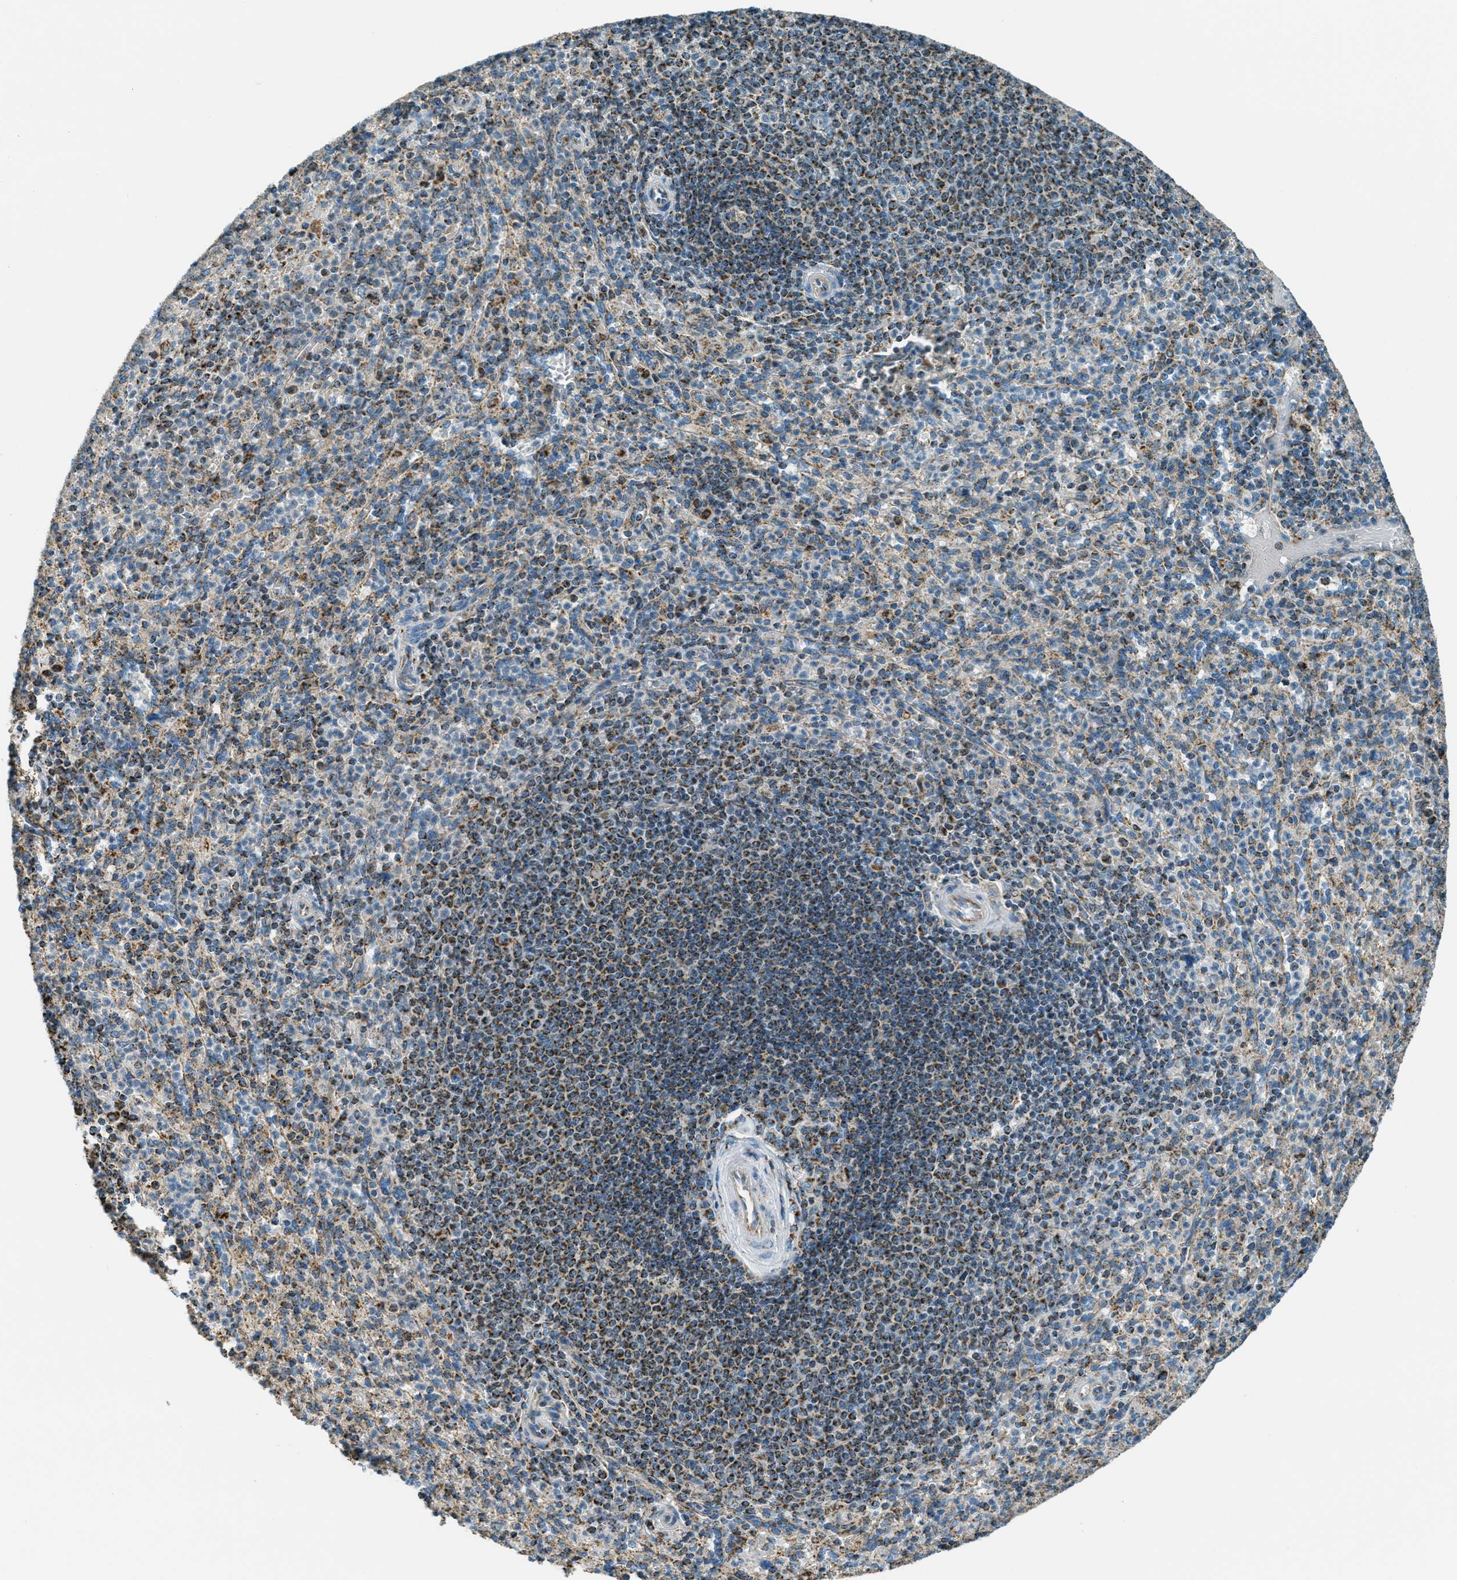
{"staining": {"intensity": "weak", "quantity": "25%-75%", "location": "cytoplasmic/membranous"}, "tissue": "spleen", "cell_type": "Cells in red pulp", "image_type": "normal", "snomed": [{"axis": "morphology", "description": "Normal tissue, NOS"}, {"axis": "topography", "description": "Spleen"}], "caption": "This histopathology image shows immunohistochemistry (IHC) staining of normal spleen, with low weak cytoplasmic/membranous staining in approximately 25%-75% of cells in red pulp.", "gene": "CHST15", "patient": {"sex": "male", "age": 36}}